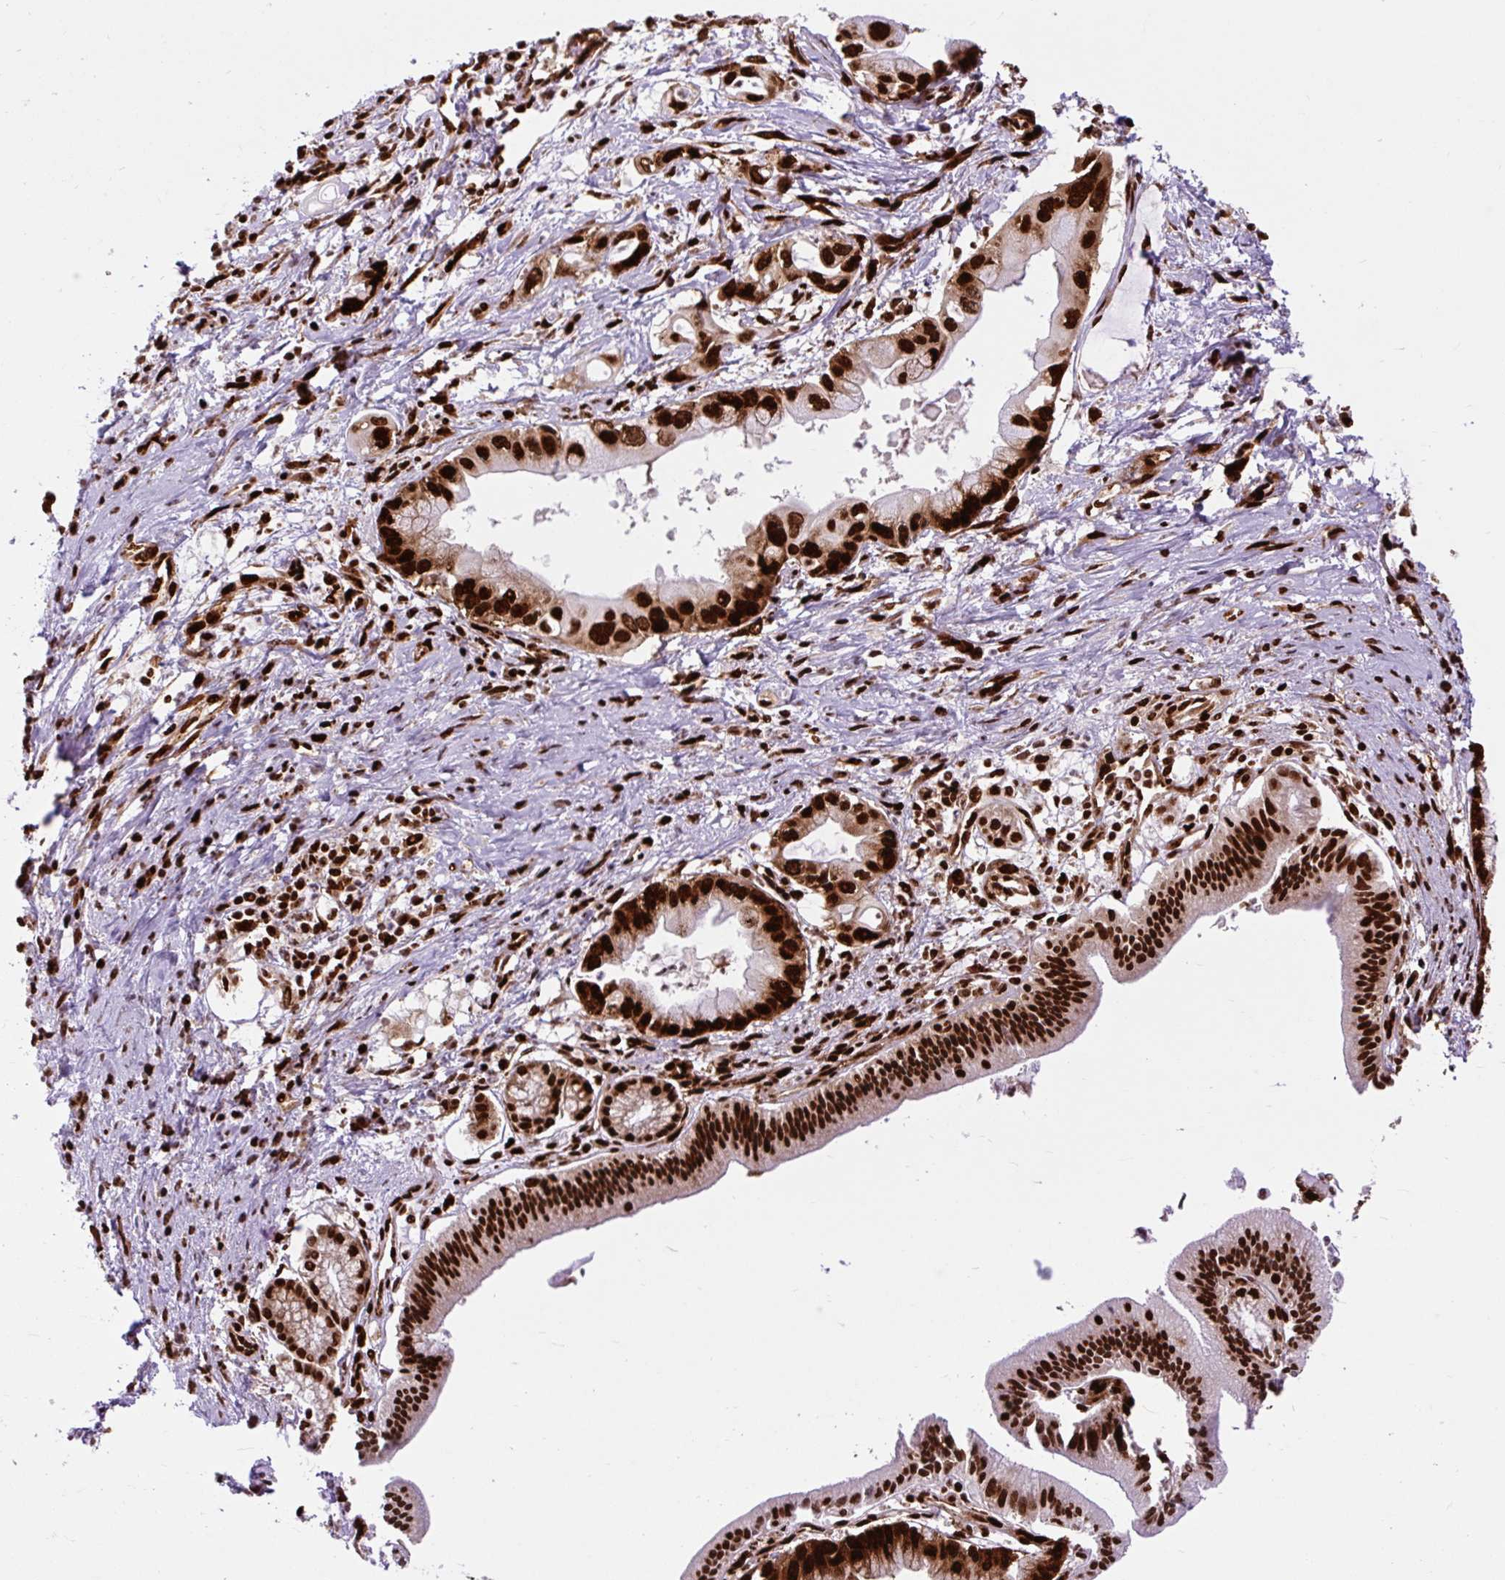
{"staining": {"intensity": "strong", "quantity": ">75%", "location": "nuclear"}, "tissue": "pancreatic cancer", "cell_type": "Tumor cells", "image_type": "cancer", "snomed": [{"axis": "morphology", "description": "Adenocarcinoma, NOS"}, {"axis": "topography", "description": "Pancreas"}], "caption": "The image shows staining of adenocarcinoma (pancreatic), revealing strong nuclear protein expression (brown color) within tumor cells.", "gene": "FUS", "patient": {"sex": "male", "age": 61}}